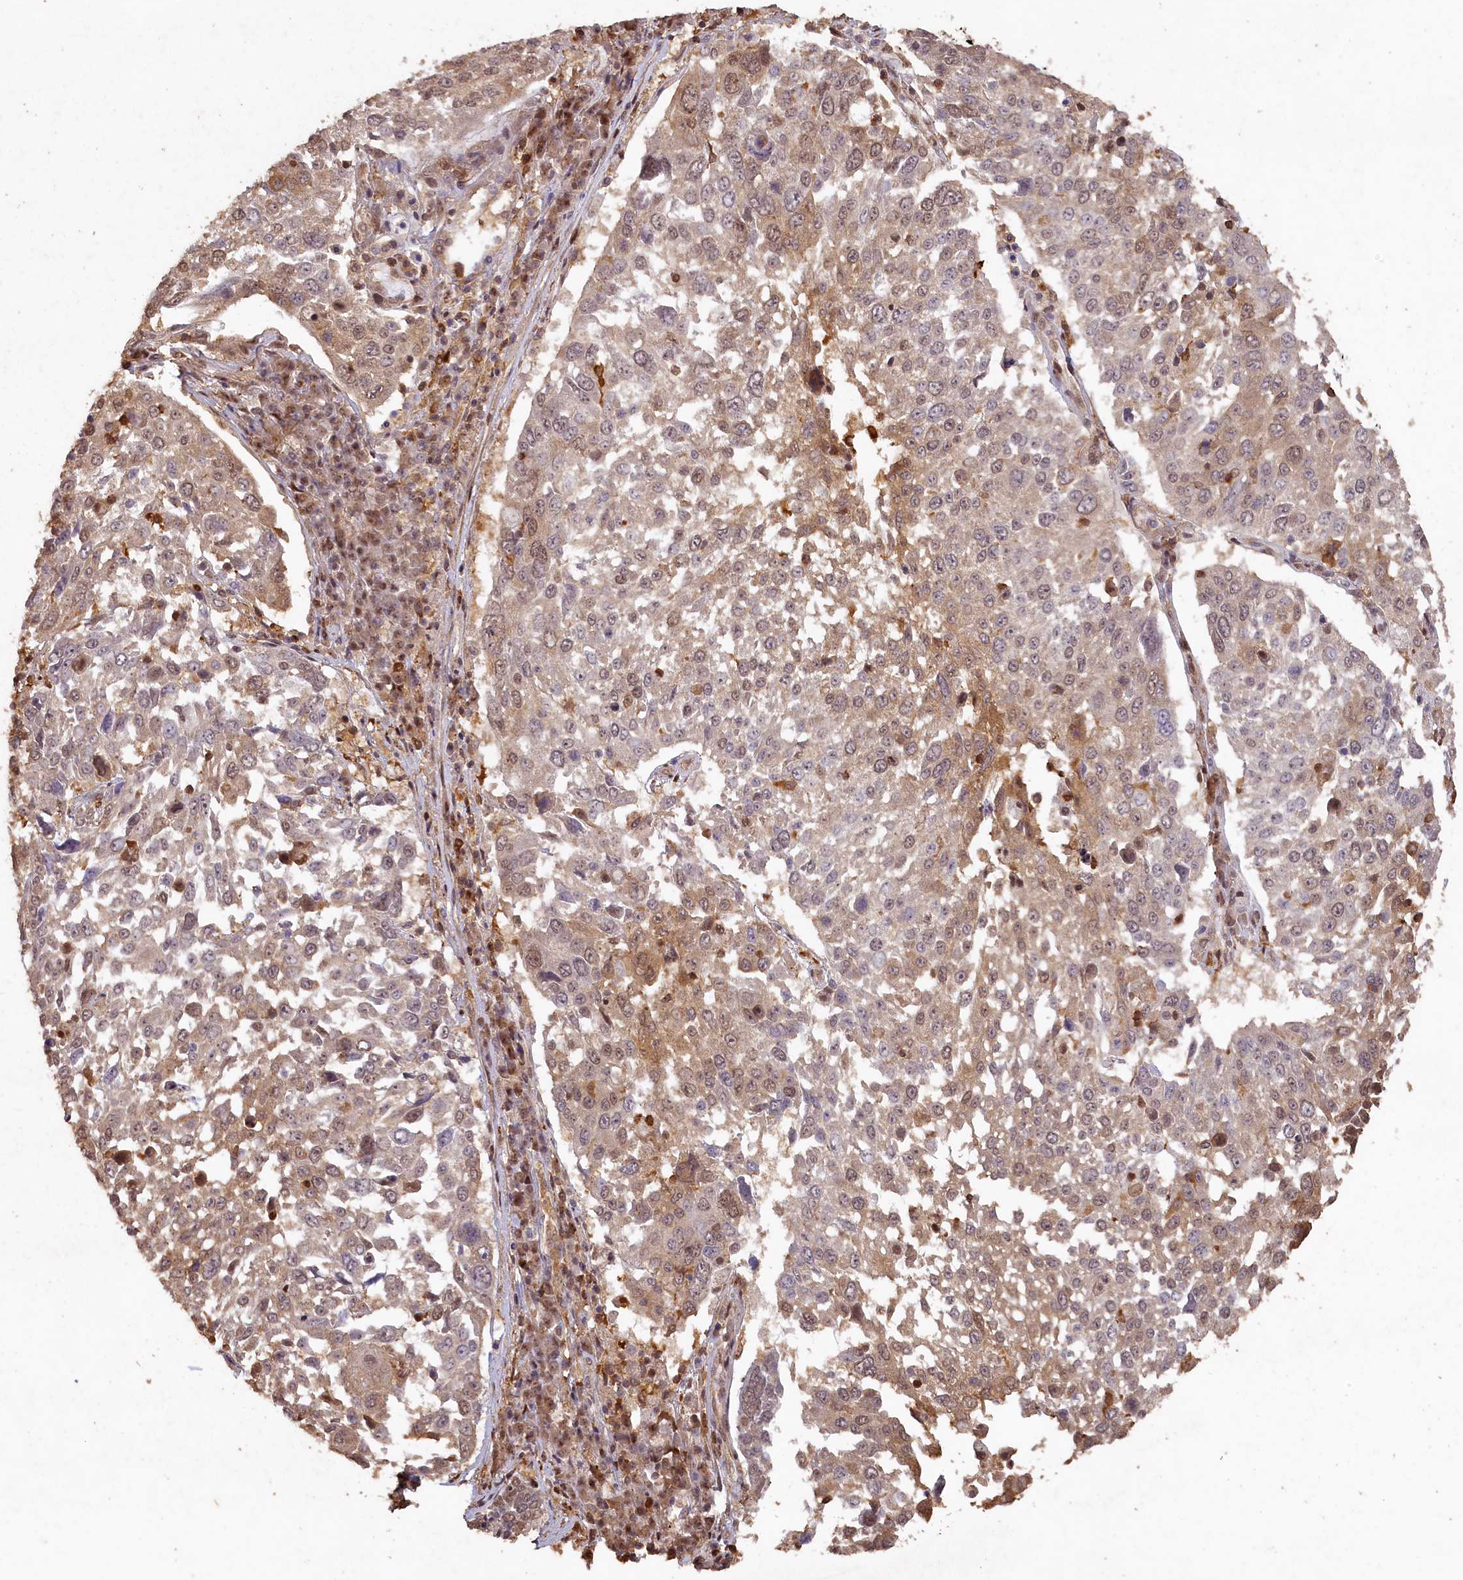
{"staining": {"intensity": "moderate", "quantity": "<25%", "location": "cytoplasmic/membranous,nuclear"}, "tissue": "lung cancer", "cell_type": "Tumor cells", "image_type": "cancer", "snomed": [{"axis": "morphology", "description": "Squamous cell carcinoma, NOS"}, {"axis": "topography", "description": "Lung"}], "caption": "High-power microscopy captured an immunohistochemistry photomicrograph of squamous cell carcinoma (lung), revealing moderate cytoplasmic/membranous and nuclear expression in about <25% of tumor cells. (DAB = brown stain, brightfield microscopy at high magnification).", "gene": "MADD", "patient": {"sex": "male", "age": 65}}